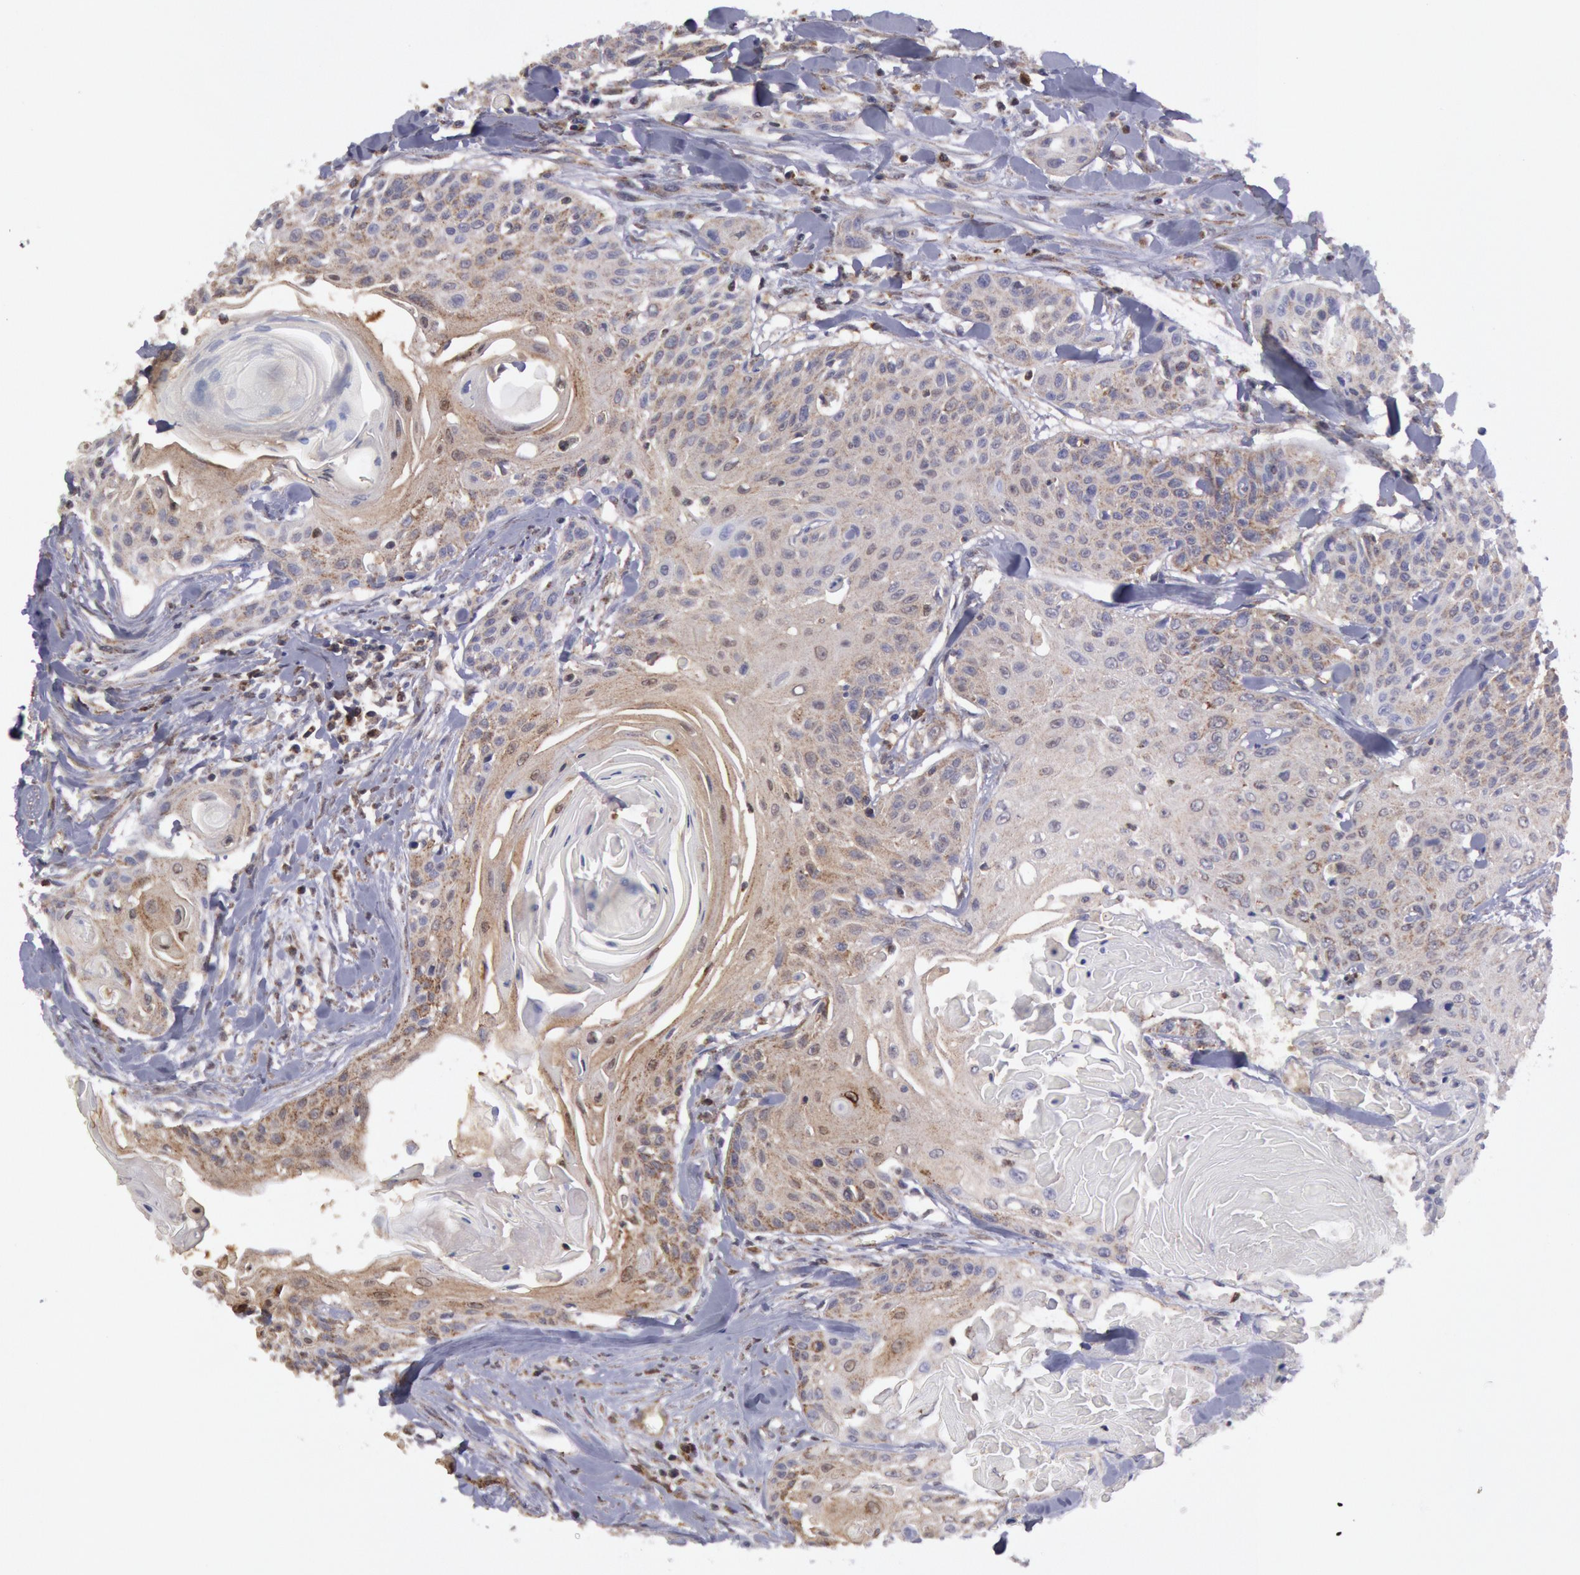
{"staining": {"intensity": "weak", "quantity": "25%-75%", "location": "cytoplasmic/membranous"}, "tissue": "head and neck cancer", "cell_type": "Tumor cells", "image_type": "cancer", "snomed": [{"axis": "morphology", "description": "Squamous cell carcinoma, NOS"}, {"axis": "morphology", "description": "Squamous cell carcinoma, metastatic, NOS"}, {"axis": "topography", "description": "Lymph node"}, {"axis": "topography", "description": "Salivary gland"}, {"axis": "topography", "description": "Head-Neck"}], "caption": "Head and neck squamous cell carcinoma was stained to show a protein in brown. There is low levels of weak cytoplasmic/membranous staining in approximately 25%-75% of tumor cells.", "gene": "MPST", "patient": {"sex": "female", "age": 74}}